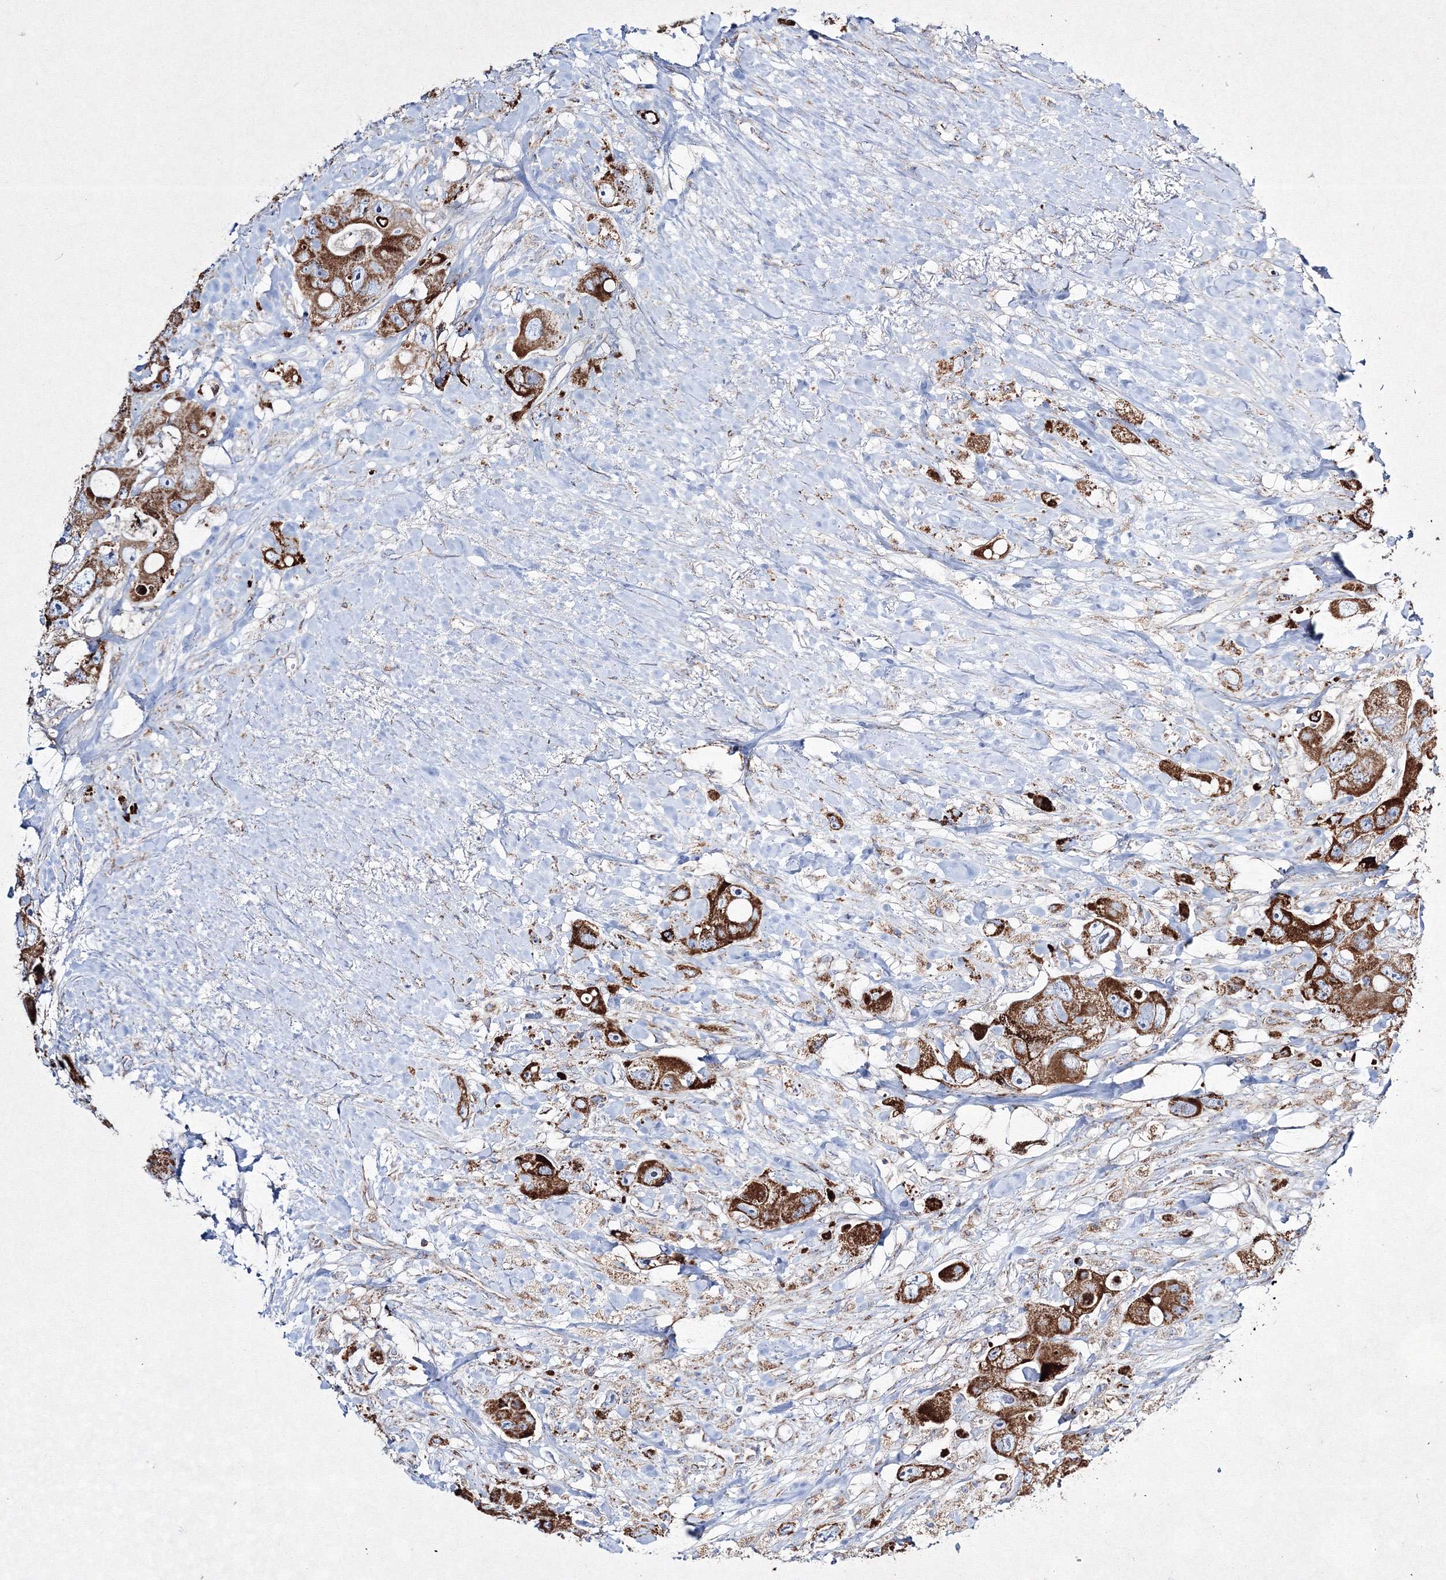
{"staining": {"intensity": "strong", "quantity": ">75%", "location": "cytoplasmic/membranous"}, "tissue": "colorectal cancer", "cell_type": "Tumor cells", "image_type": "cancer", "snomed": [{"axis": "morphology", "description": "Adenocarcinoma, NOS"}, {"axis": "topography", "description": "Colon"}], "caption": "Protein positivity by IHC reveals strong cytoplasmic/membranous expression in about >75% of tumor cells in colorectal cancer.", "gene": "IGSF9", "patient": {"sex": "female", "age": 46}}